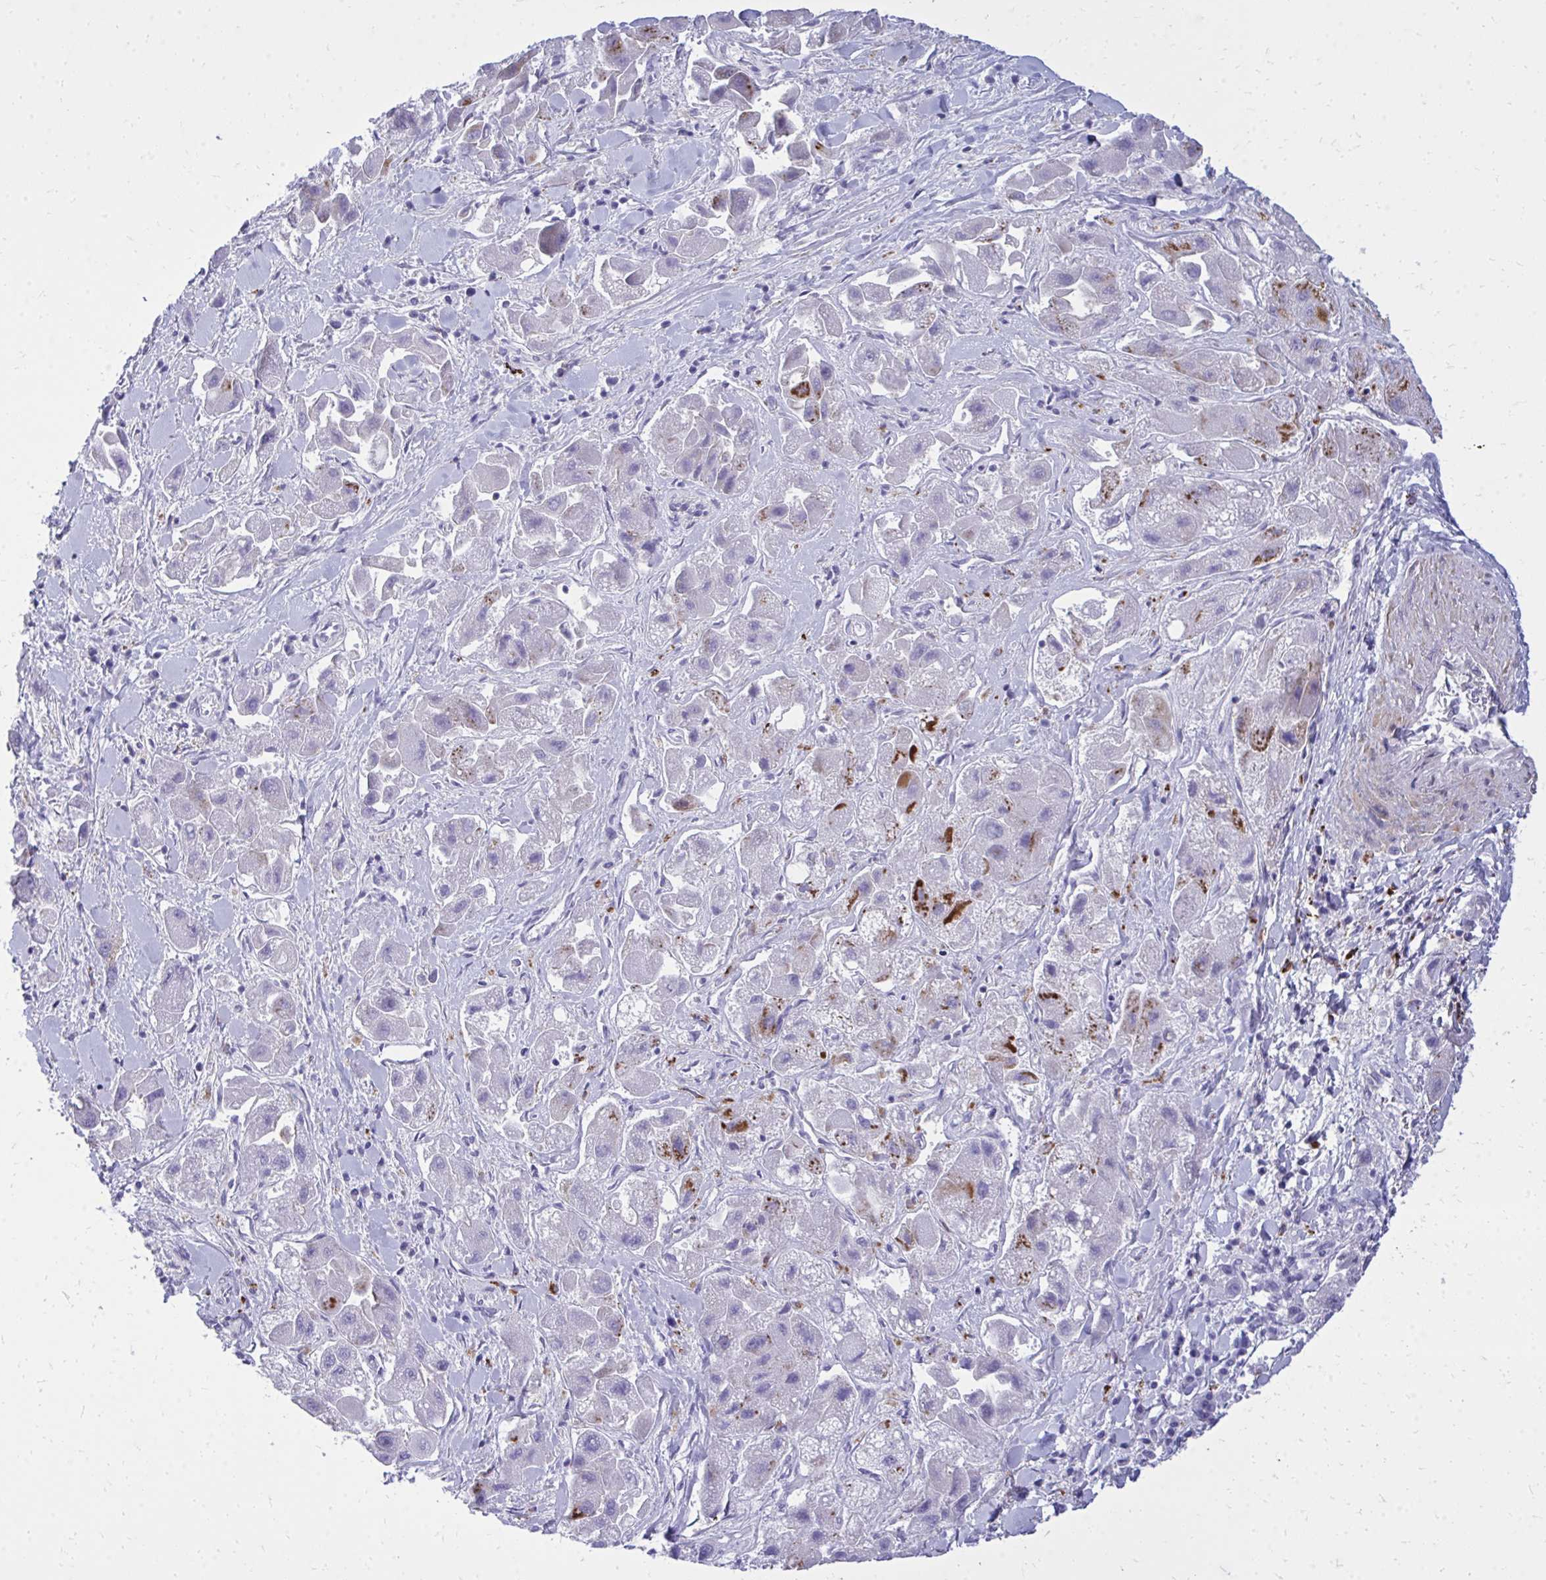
{"staining": {"intensity": "moderate", "quantity": "<25%", "location": "cytoplasmic/membranous"}, "tissue": "liver cancer", "cell_type": "Tumor cells", "image_type": "cancer", "snomed": [{"axis": "morphology", "description": "Carcinoma, Hepatocellular, NOS"}, {"axis": "topography", "description": "Liver"}], "caption": "Hepatocellular carcinoma (liver) stained with a protein marker displays moderate staining in tumor cells.", "gene": "TP53I11", "patient": {"sex": "male", "age": 24}}